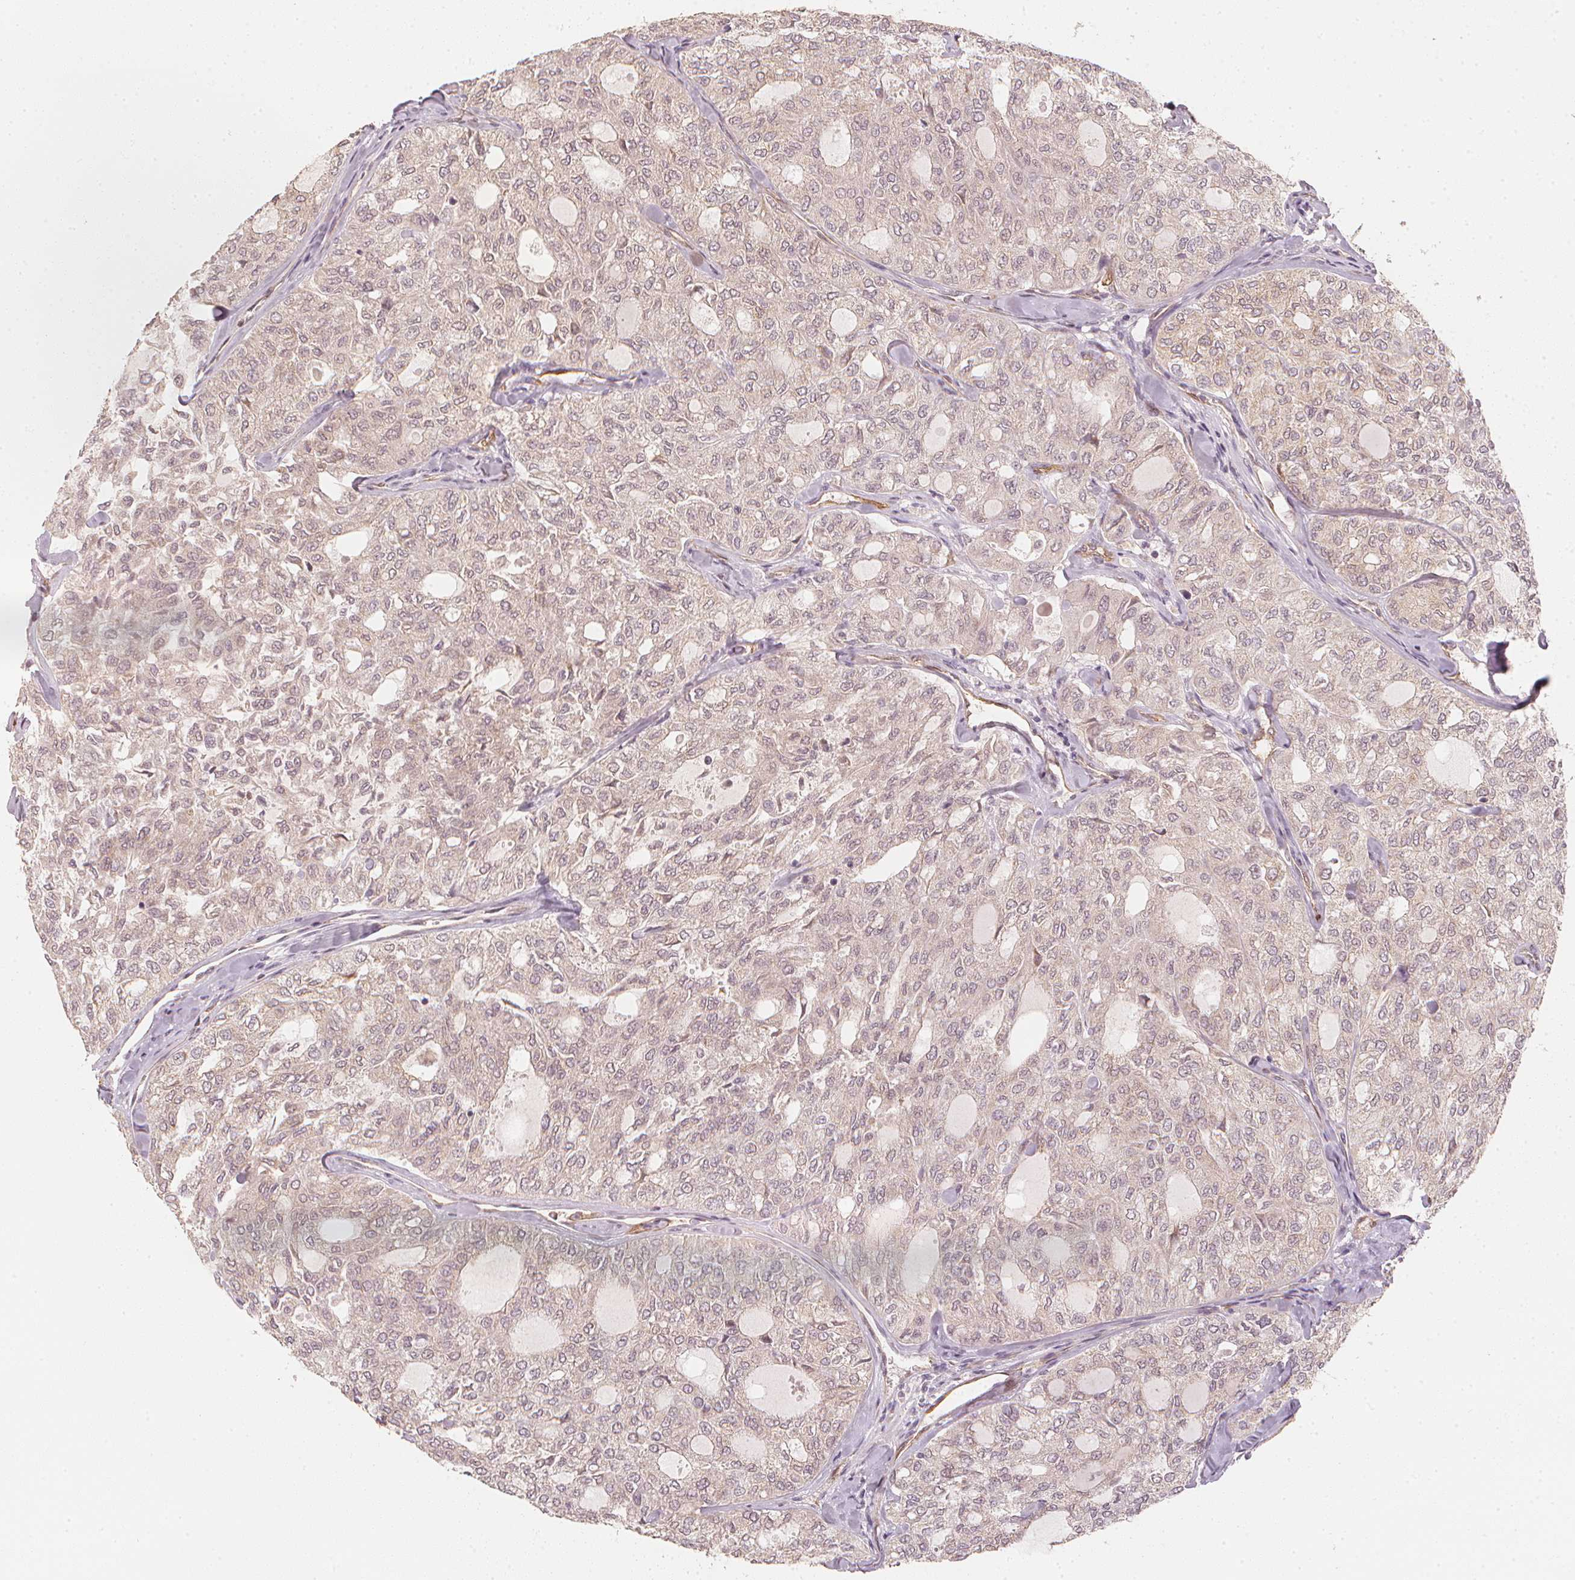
{"staining": {"intensity": "negative", "quantity": "none", "location": "none"}, "tissue": "thyroid cancer", "cell_type": "Tumor cells", "image_type": "cancer", "snomed": [{"axis": "morphology", "description": "Follicular adenoma carcinoma, NOS"}, {"axis": "topography", "description": "Thyroid gland"}], "caption": "The immunohistochemistry photomicrograph has no significant staining in tumor cells of thyroid cancer (follicular adenoma carcinoma) tissue. The staining is performed using DAB (3,3'-diaminobenzidine) brown chromogen with nuclei counter-stained in using hematoxylin.", "gene": "CIB1", "patient": {"sex": "male", "age": 75}}